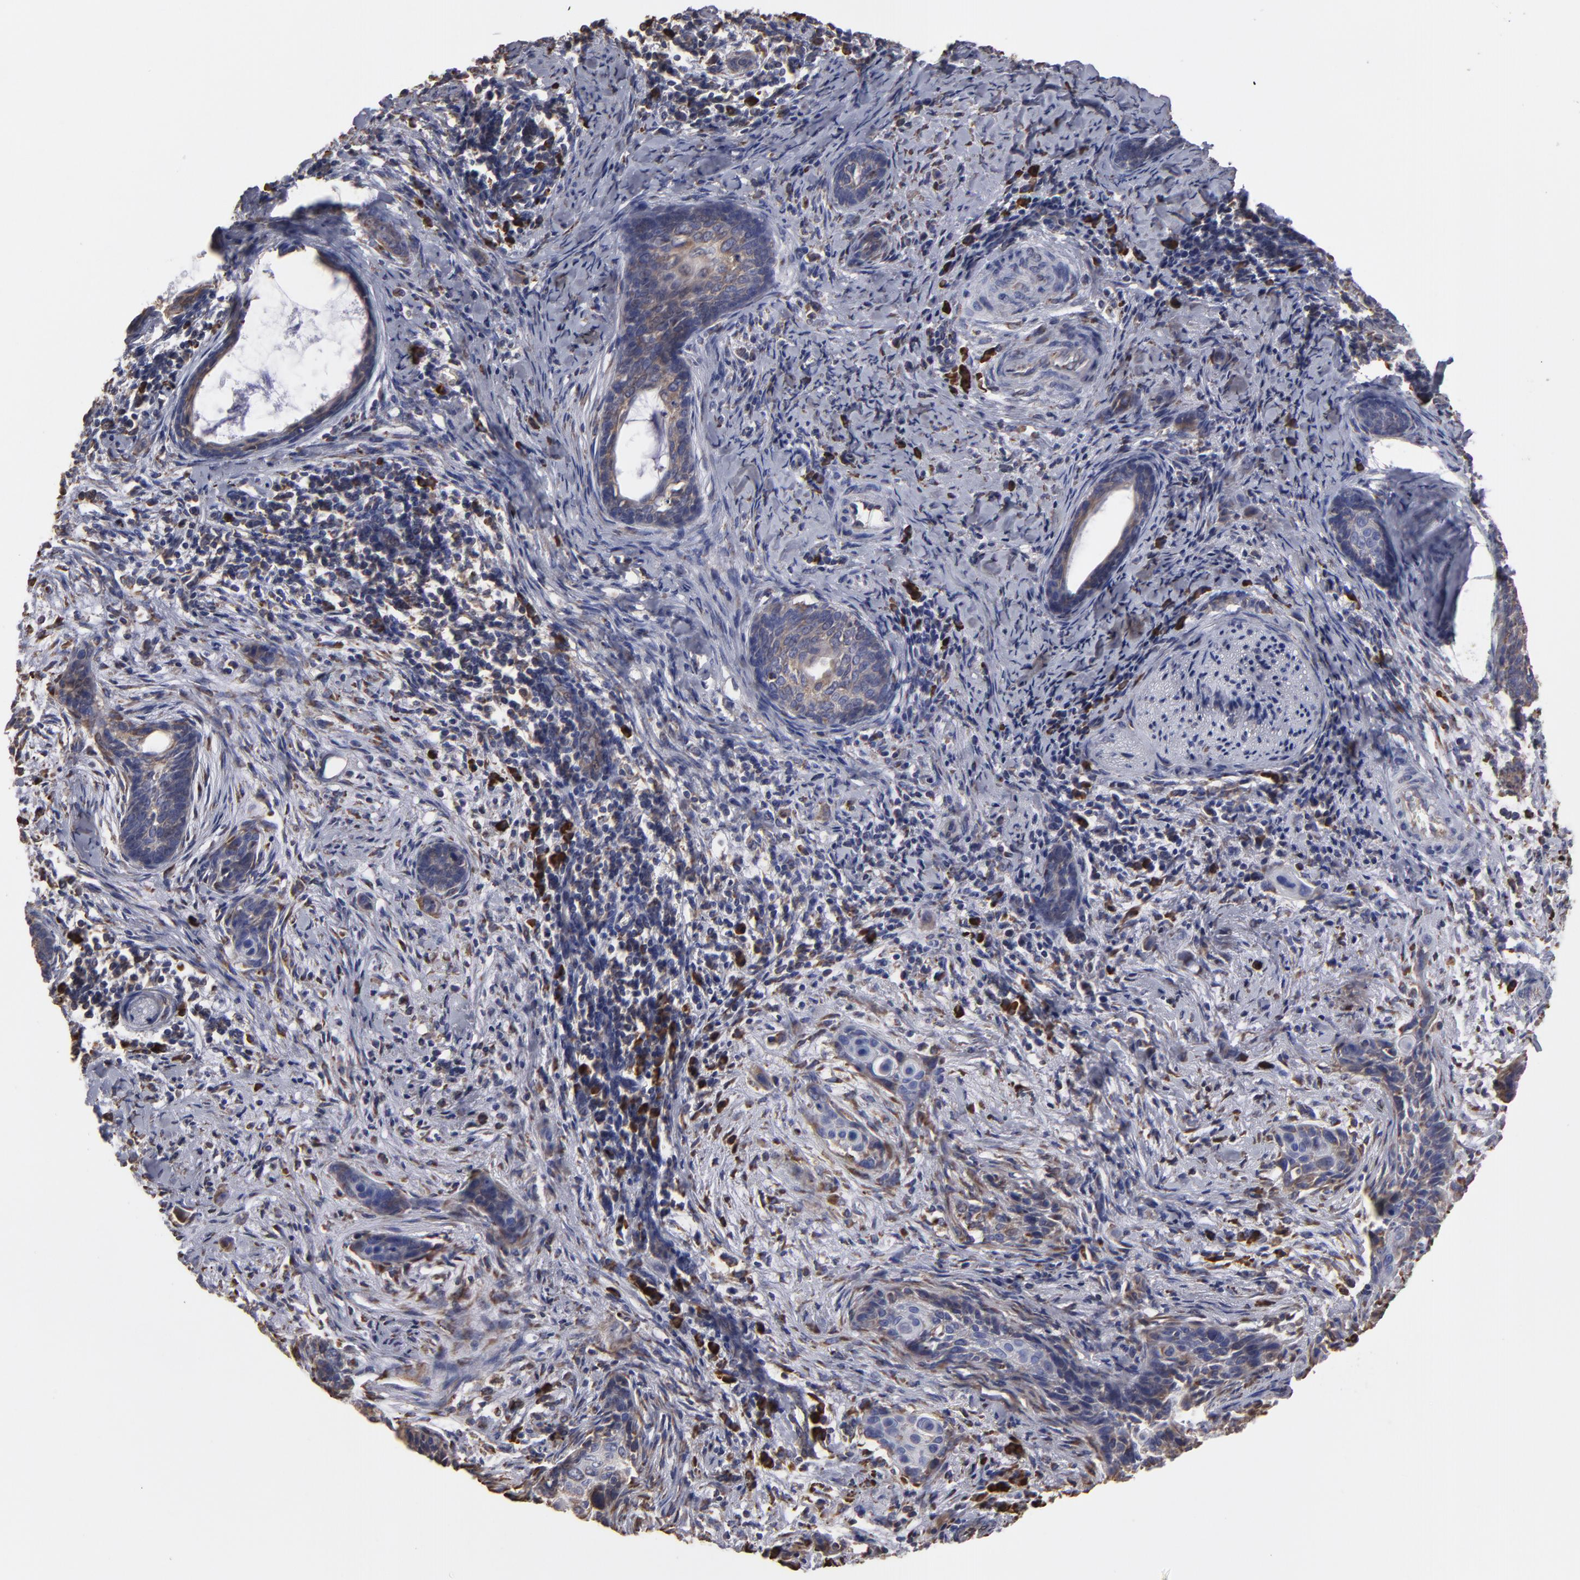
{"staining": {"intensity": "moderate", "quantity": ">75%", "location": "cytoplasmic/membranous"}, "tissue": "cervical cancer", "cell_type": "Tumor cells", "image_type": "cancer", "snomed": [{"axis": "morphology", "description": "Squamous cell carcinoma, NOS"}, {"axis": "topography", "description": "Cervix"}], "caption": "Immunohistochemical staining of cervical cancer shows moderate cytoplasmic/membranous protein expression in approximately >75% of tumor cells.", "gene": "SND1", "patient": {"sex": "female", "age": 33}}